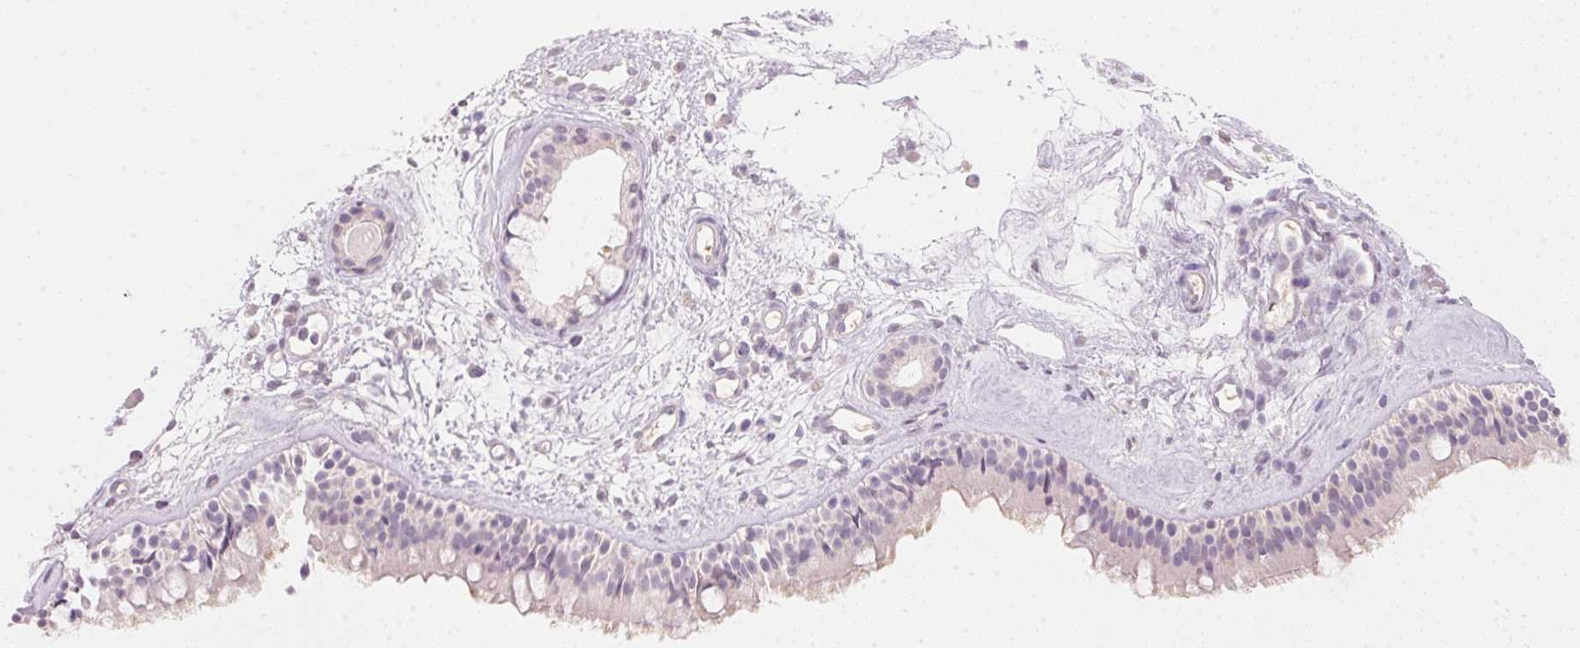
{"staining": {"intensity": "negative", "quantity": "none", "location": "none"}, "tissue": "nasopharynx", "cell_type": "Respiratory epithelial cells", "image_type": "normal", "snomed": [{"axis": "morphology", "description": "Normal tissue, NOS"}, {"axis": "topography", "description": "Nasopharynx"}], "caption": "Photomicrograph shows no significant protein staining in respiratory epithelial cells of unremarkable nasopharynx.", "gene": "HOXB13", "patient": {"sex": "female", "age": 70}}